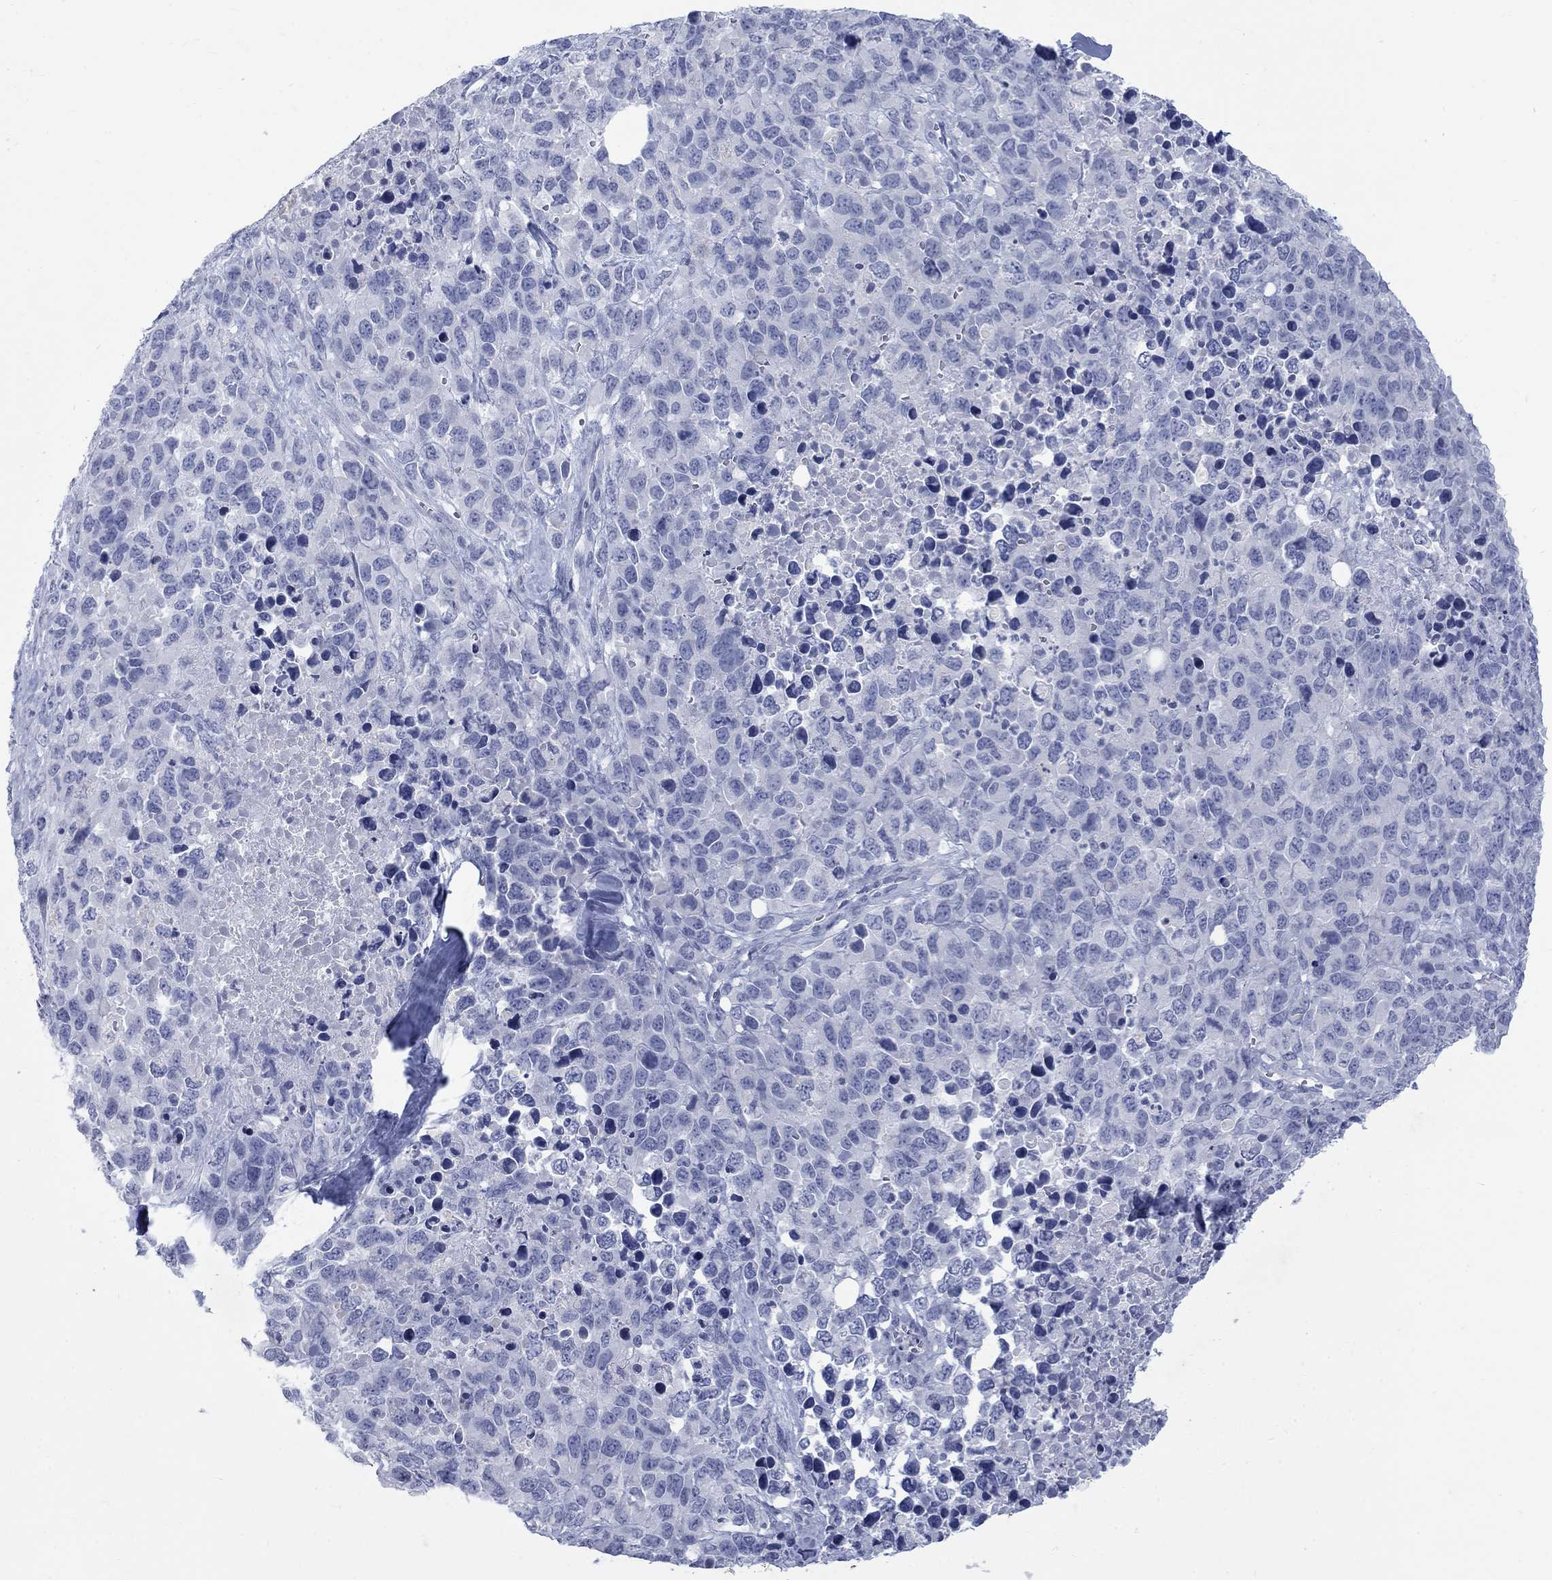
{"staining": {"intensity": "negative", "quantity": "none", "location": "none"}, "tissue": "melanoma", "cell_type": "Tumor cells", "image_type": "cancer", "snomed": [{"axis": "morphology", "description": "Malignant melanoma, Metastatic site"}, {"axis": "topography", "description": "Skin"}], "caption": "Protein analysis of melanoma demonstrates no significant expression in tumor cells. Brightfield microscopy of immunohistochemistry (IHC) stained with DAB (3,3'-diaminobenzidine) (brown) and hematoxylin (blue), captured at high magnification.", "gene": "RFTN2", "patient": {"sex": "male", "age": 84}}